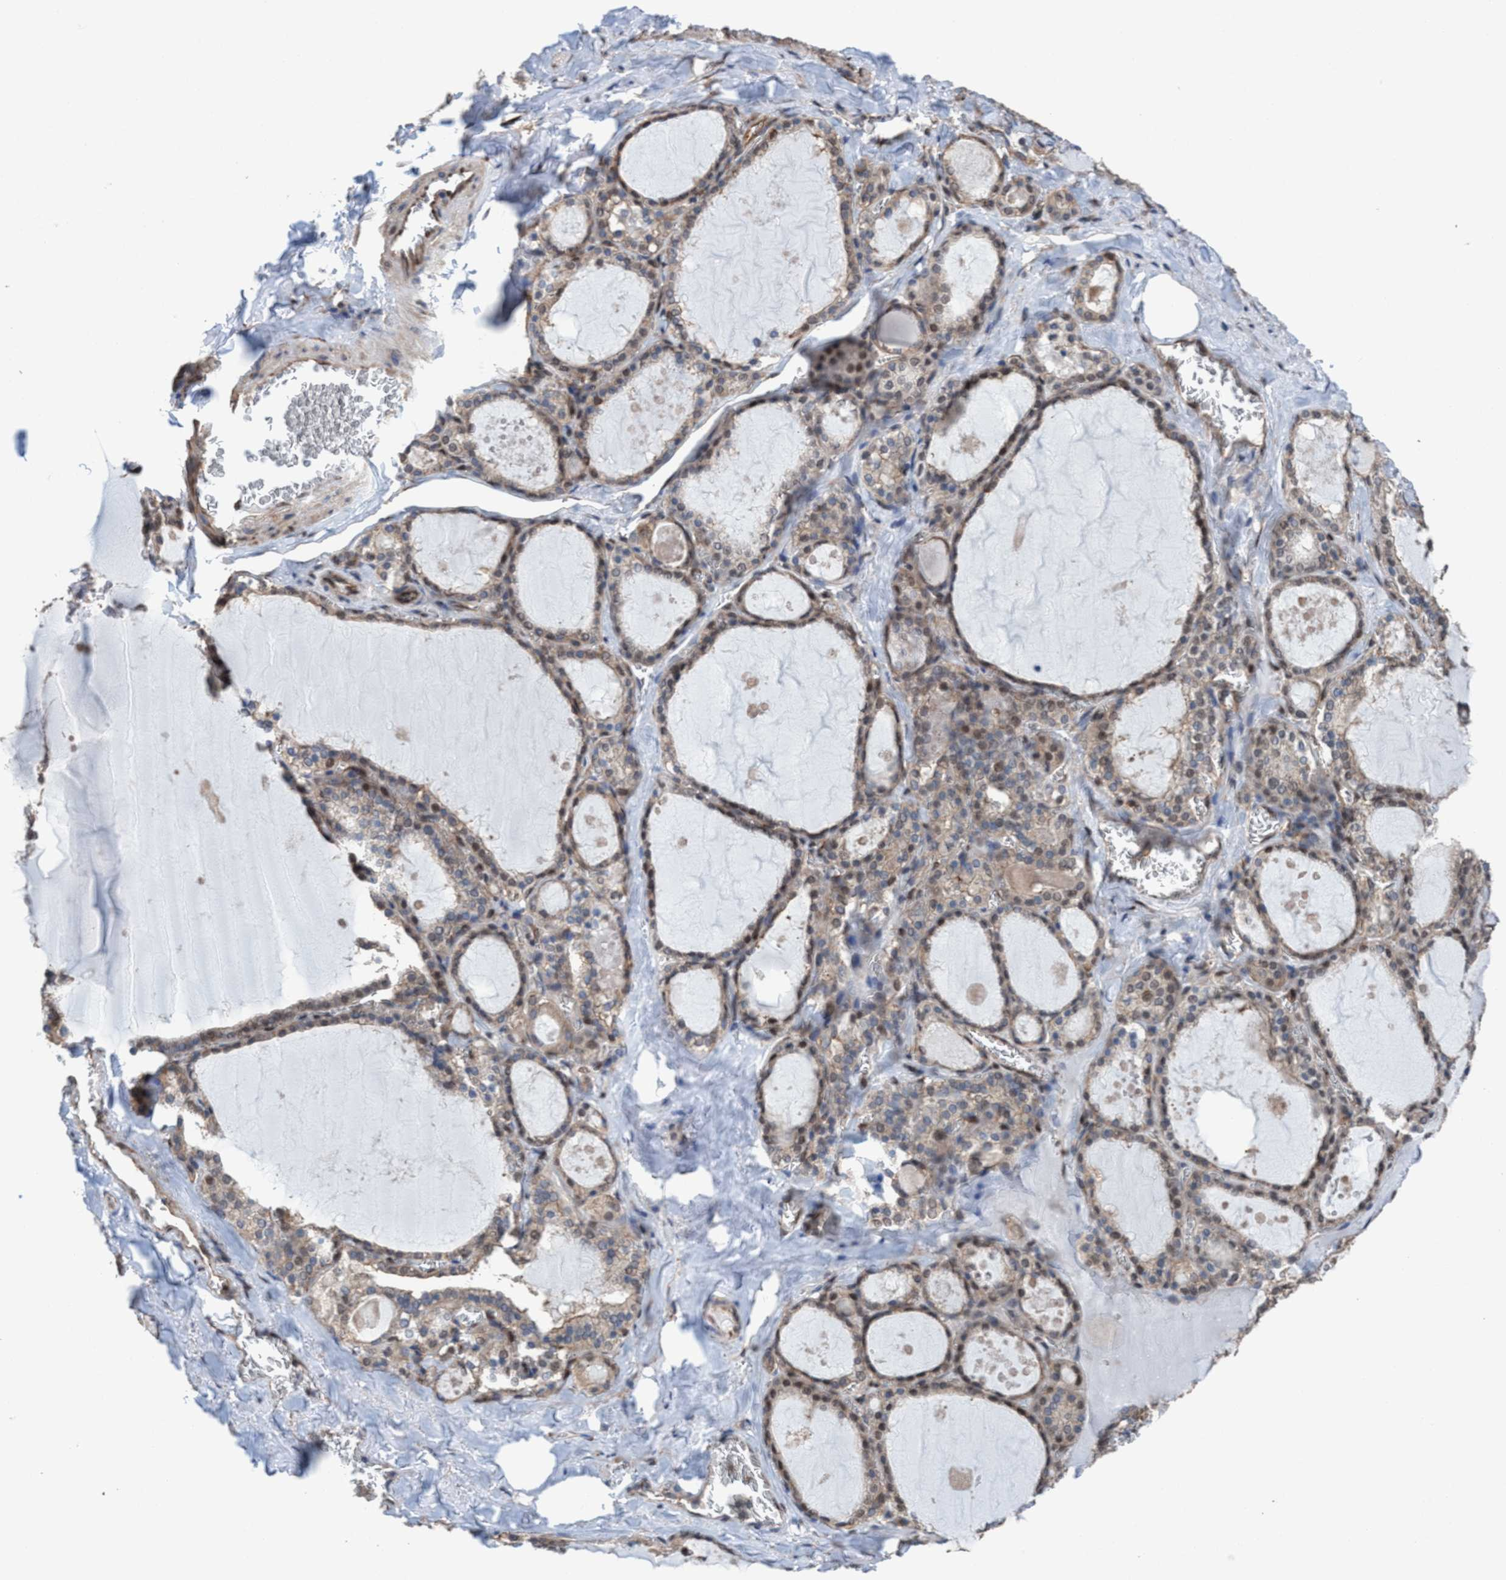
{"staining": {"intensity": "moderate", "quantity": ">75%", "location": "cytoplasmic/membranous,nuclear"}, "tissue": "thyroid gland", "cell_type": "Glandular cells", "image_type": "normal", "snomed": [{"axis": "morphology", "description": "Normal tissue, NOS"}, {"axis": "topography", "description": "Thyroid gland"}], "caption": "Thyroid gland was stained to show a protein in brown. There is medium levels of moderate cytoplasmic/membranous,nuclear positivity in approximately >75% of glandular cells. Immunohistochemistry (ihc) stains the protein of interest in brown and the nuclei are stained blue.", "gene": "METAP2", "patient": {"sex": "male", "age": 56}}